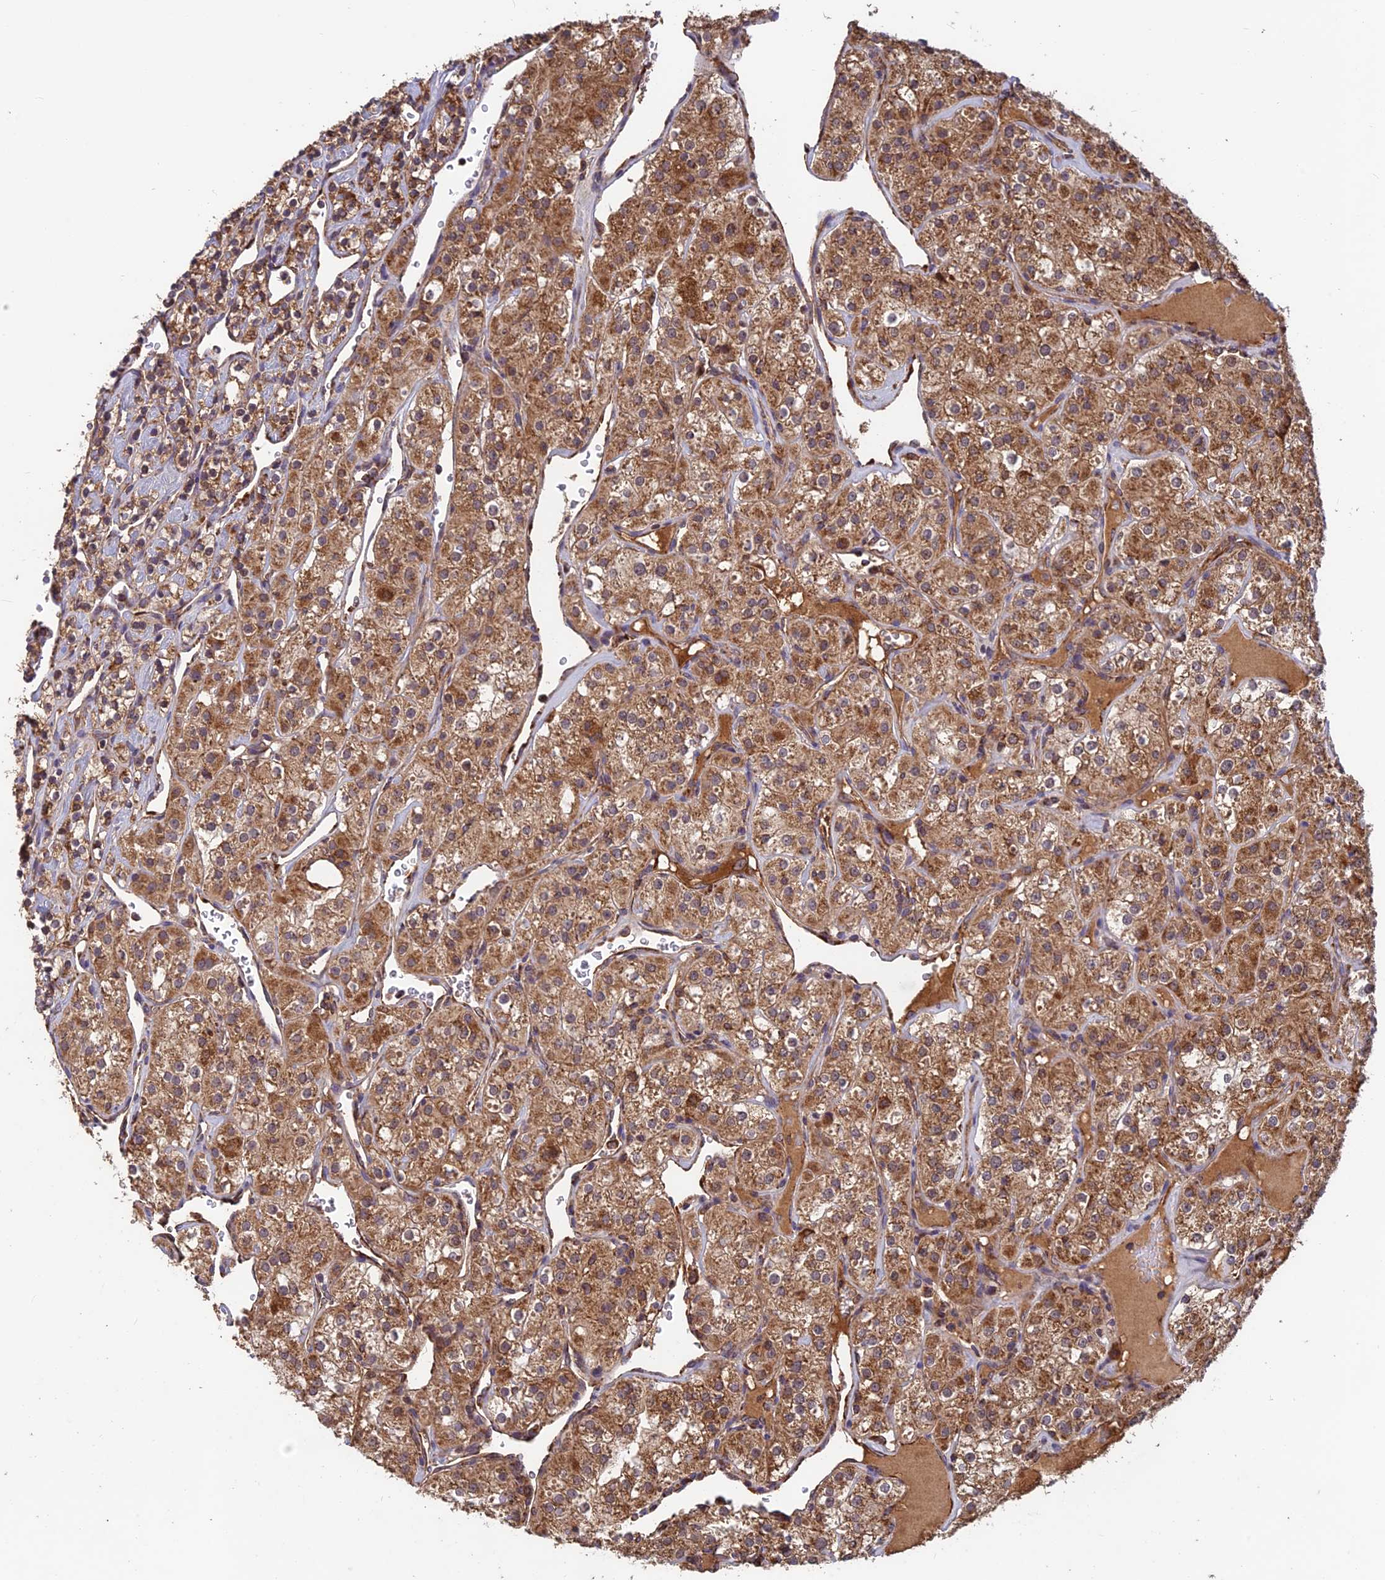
{"staining": {"intensity": "strong", "quantity": ">75%", "location": "cytoplasmic/membranous"}, "tissue": "renal cancer", "cell_type": "Tumor cells", "image_type": "cancer", "snomed": [{"axis": "morphology", "description": "Adenocarcinoma, NOS"}, {"axis": "topography", "description": "Kidney"}], "caption": "The immunohistochemical stain shows strong cytoplasmic/membranous staining in tumor cells of renal cancer tissue. (DAB (3,3'-diaminobenzidine) IHC, brown staining for protein, blue staining for nuclei).", "gene": "CCDC15", "patient": {"sex": "male", "age": 77}}